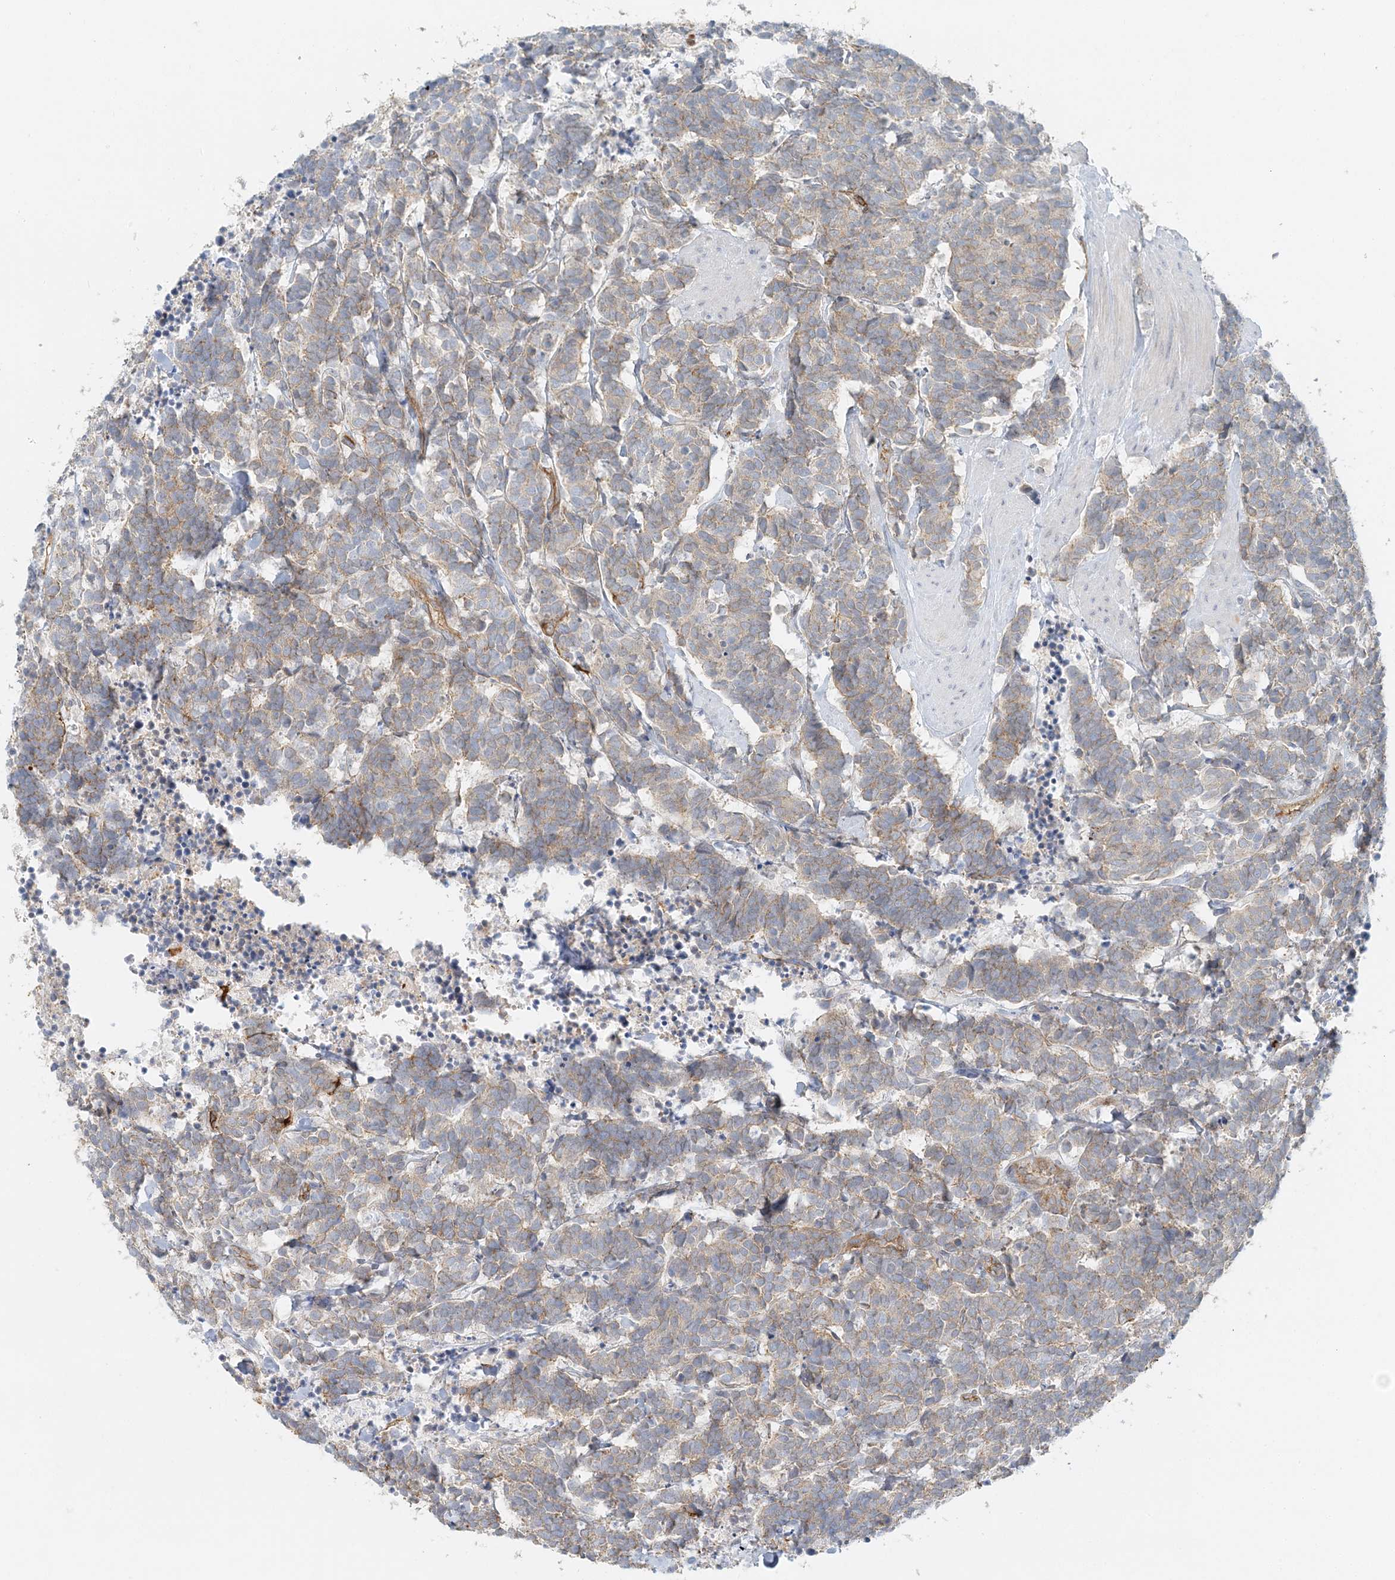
{"staining": {"intensity": "weak", "quantity": ">75%", "location": "cytoplasmic/membranous"}, "tissue": "carcinoid", "cell_type": "Tumor cells", "image_type": "cancer", "snomed": [{"axis": "morphology", "description": "Carcinoma, NOS"}, {"axis": "morphology", "description": "Carcinoid, malignant, NOS"}, {"axis": "topography", "description": "Urinary bladder"}], "caption": "Brown immunohistochemical staining in human malignant carcinoid exhibits weak cytoplasmic/membranous expression in about >75% of tumor cells. (Stains: DAB in brown, nuclei in blue, Microscopy: brightfield microscopy at high magnification).", "gene": "DNAH1", "patient": {"sex": "male", "age": 57}}